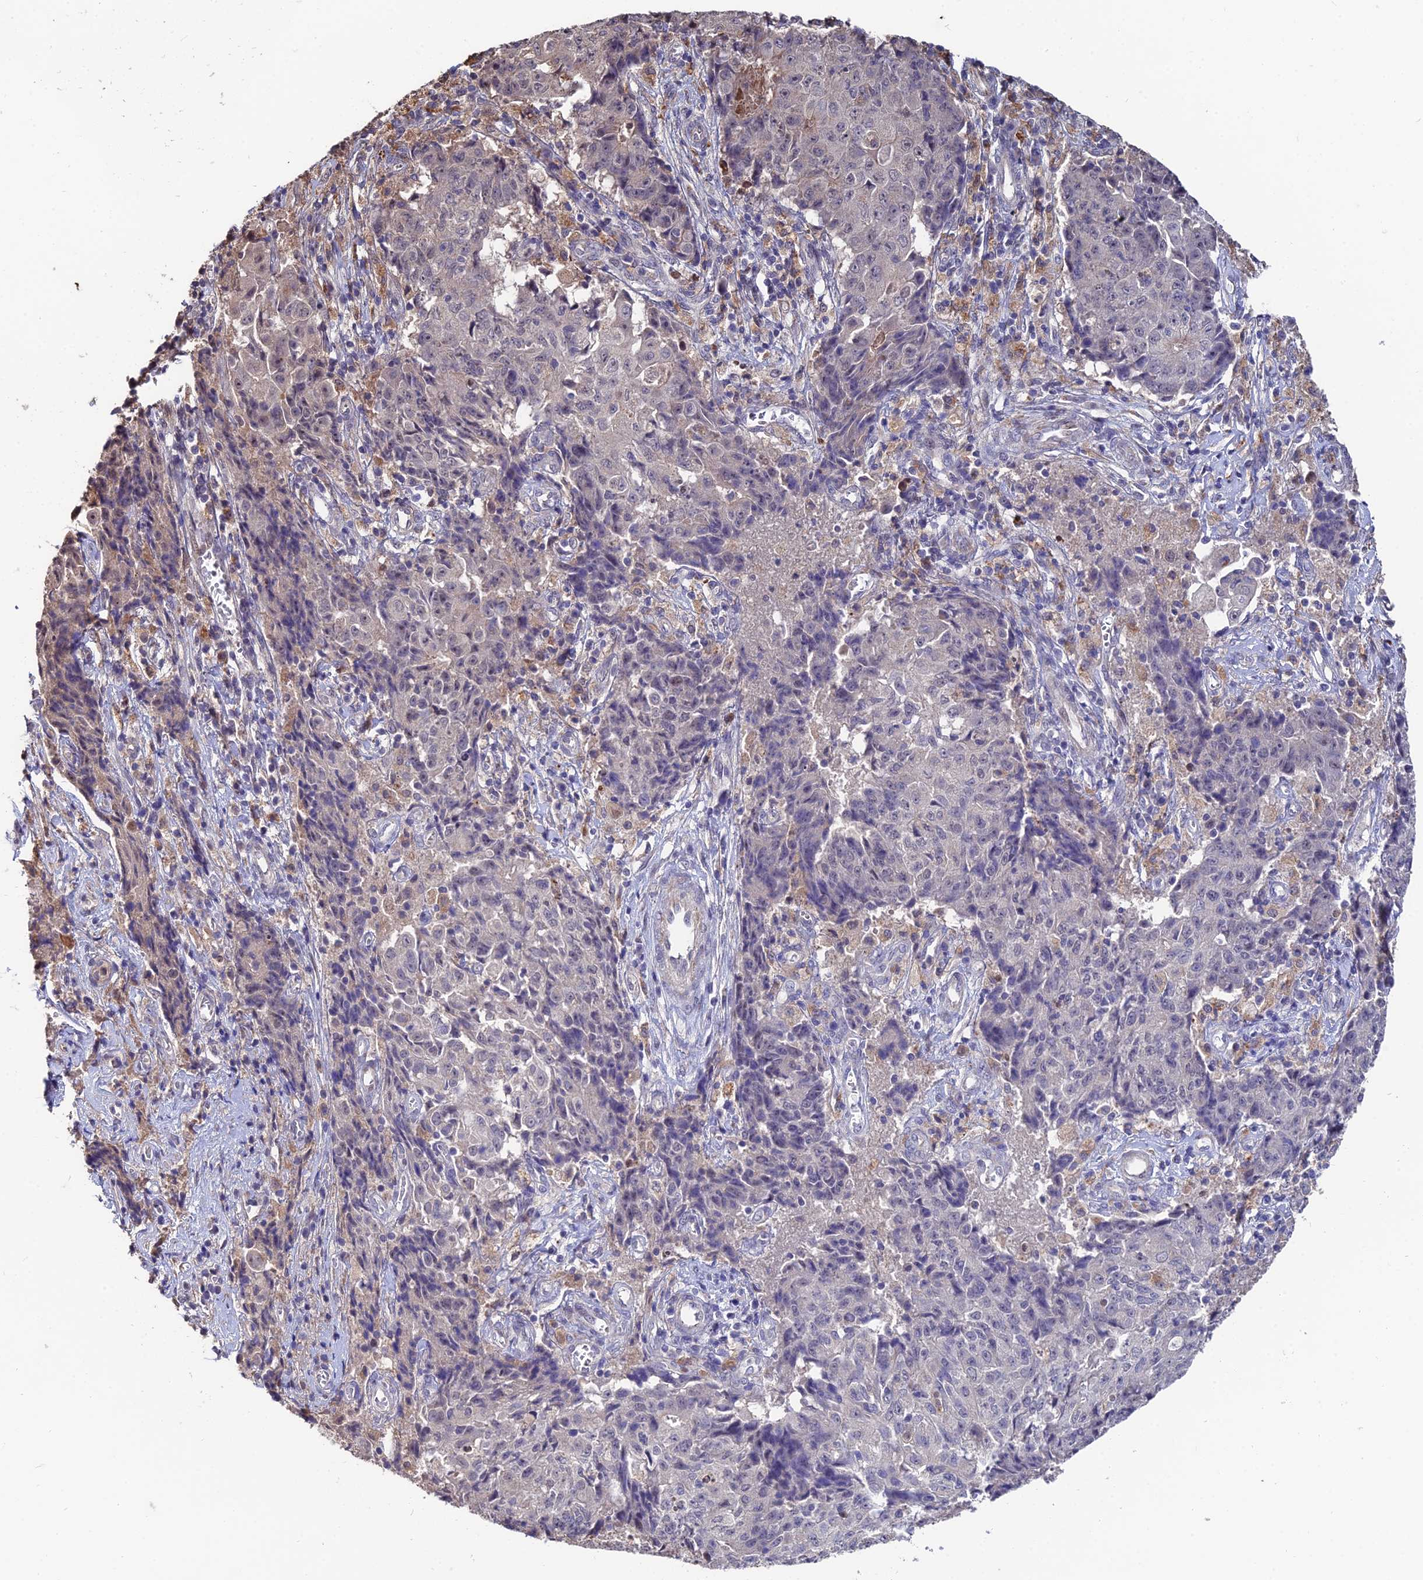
{"staining": {"intensity": "negative", "quantity": "none", "location": "none"}, "tissue": "ovarian cancer", "cell_type": "Tumor cells", "image_type": "cancer", "snomed": [{"axis": "morphology", "description": "Carcinoma, endometroid"}, {"axis": "topography", "description": "Ovary"}], "caption": "Tumor cells show no significant staining in endometroid carcinoma (ovarian). (Stains: DAB (3,3'-diaminobenzidine) IHC with hematoxylin counter stain, Microscopy: brightfield microscopy at high magnification).", "gene": "ACTR5", "patient": {"sex": "female", "age": 42}}